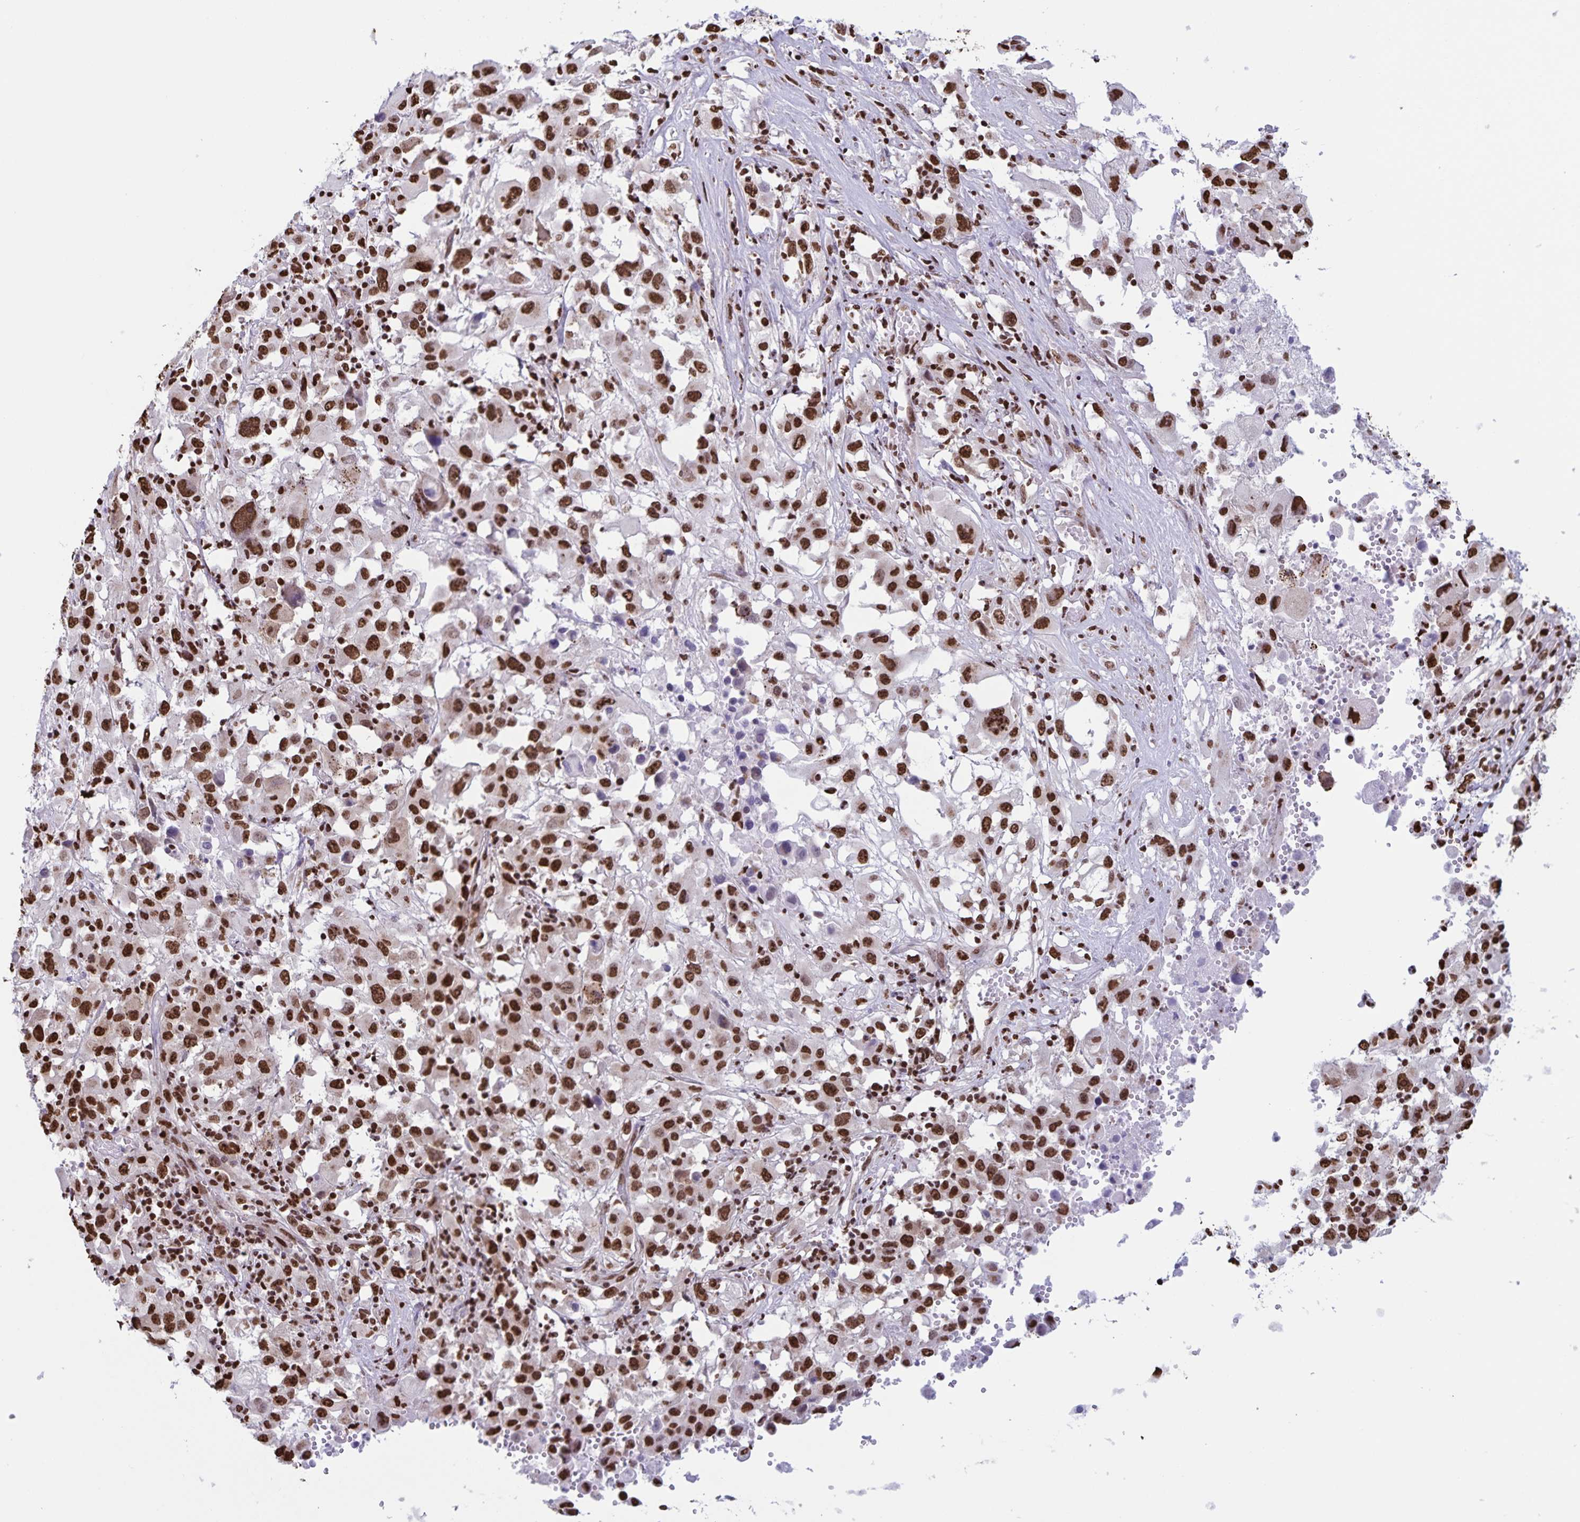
{"staining": {"intensity": "strong", "quantity": ">75%", "location": "nuclear"}, "tissue": "melanoma", "cell_type": "Tumor cells", "image_type": "cancer", "snomed": [{"axis": "morphology", "description": "Malignant melanoma, Metastatic site"}, {"axis": "topography", "description": "Soft tissue"}], "caption": "This is an image of immunohistochemistry staining of melanoma, which shows strong positivity in the nuclear of tumor cells.", "gene": "DUT", "patient": {"sex": "male", "age": 50}}